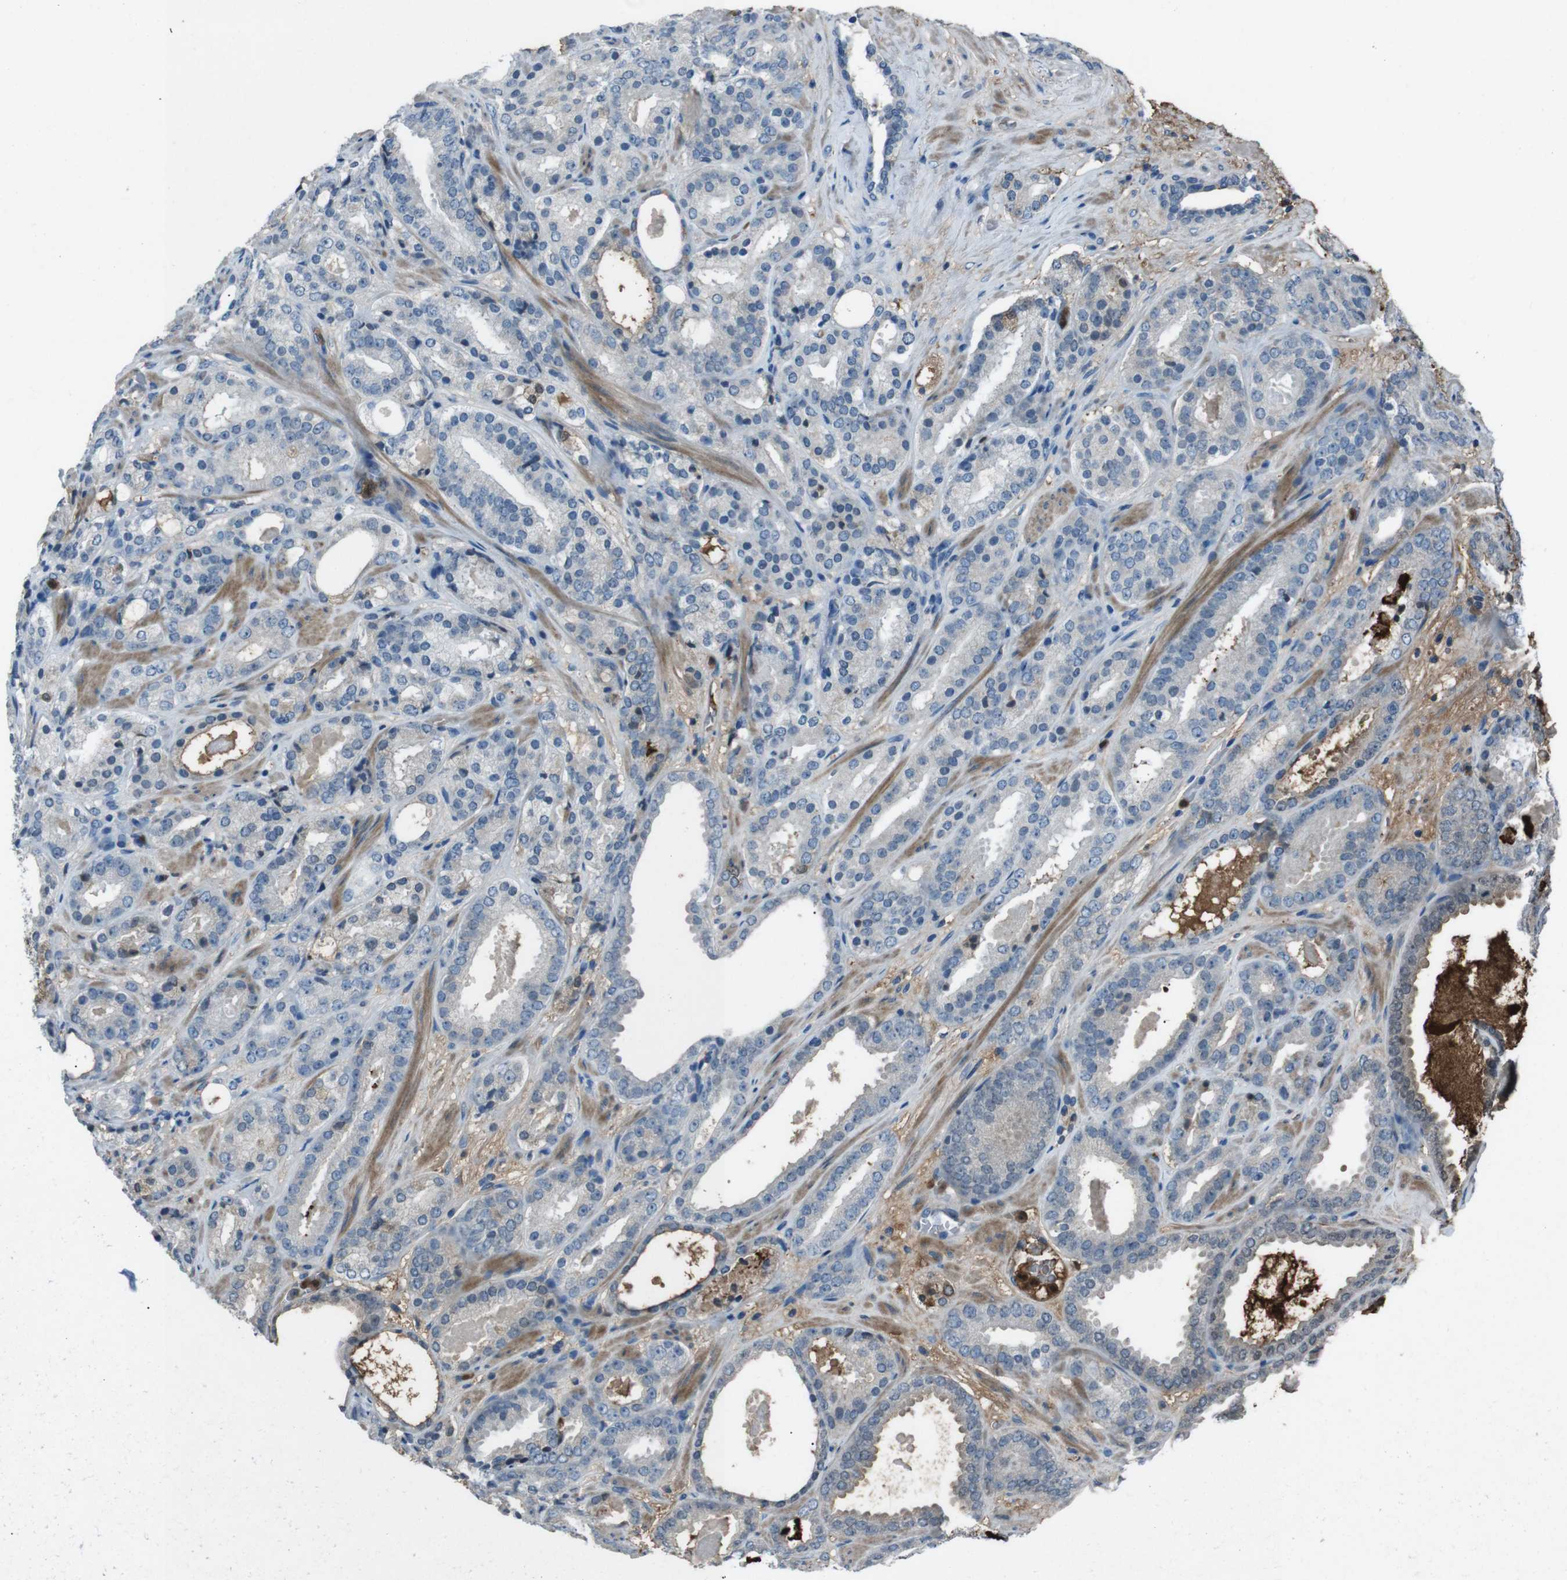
{"staining": {"intensity": "negative", "quantity": "none", "location": "none"}, "tissue": "prostate cancer", "cell_type": "Tumor cells", "image_type": "cancer", "snomed": [{"axis": "morphology", "description": "Adenocarcinoma, Low grade"}, {"axis": "topography", "description": "Prostate"}], "caption": "Immunohistochemical staining of human adenocarcinoma (low-grade) (prostate) displays no significant positivity in tumor cells. Nuclei are stained in blue.", "gene": "UGT1A6", "patient": {"sex": "male", "age": 69}}